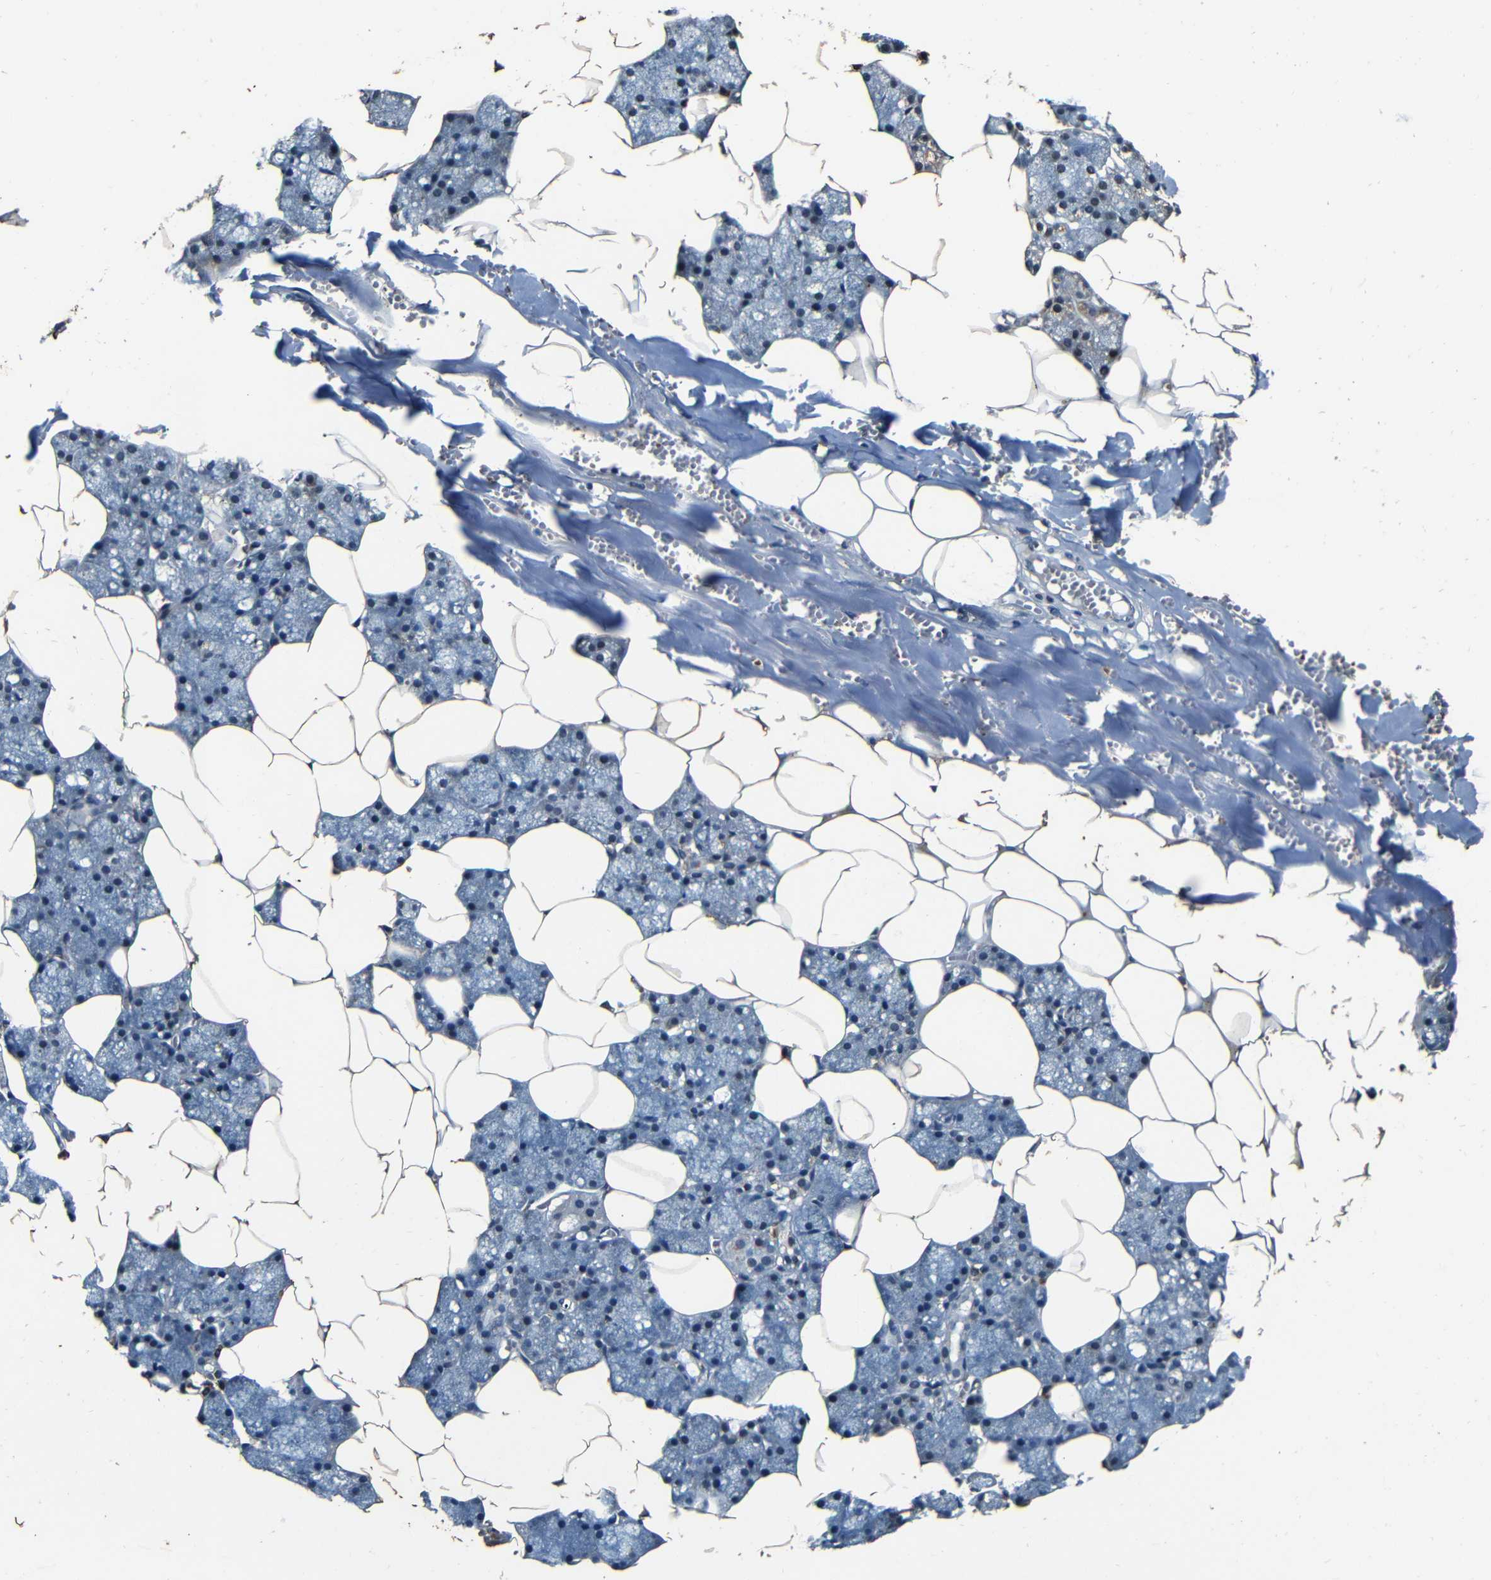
{"staining": {"intensity": "weak", "quantity": "25%-75%", "location": "cytoplasmic/membranous,nuclear"}, "tissue": "salivary gland", "cell_type": "Glandular cells", "image_type": "normal", "snomed": [{"axis": "morphology", "description": "Normal tissue, NOS"}, {"axis": "topography", "description": "Salivary gland"}], "caption": "The image reveals immunohistochemical staining of unremarkable salivary gland. There is weak cytoplasmic/membranous,nuclear positivity is identified in approximately 25%-75% of glandular cells. Nuclei are stained in blue.", "gene": "FOXD4L1", "patient": {"sex": "male", "age": 62}}